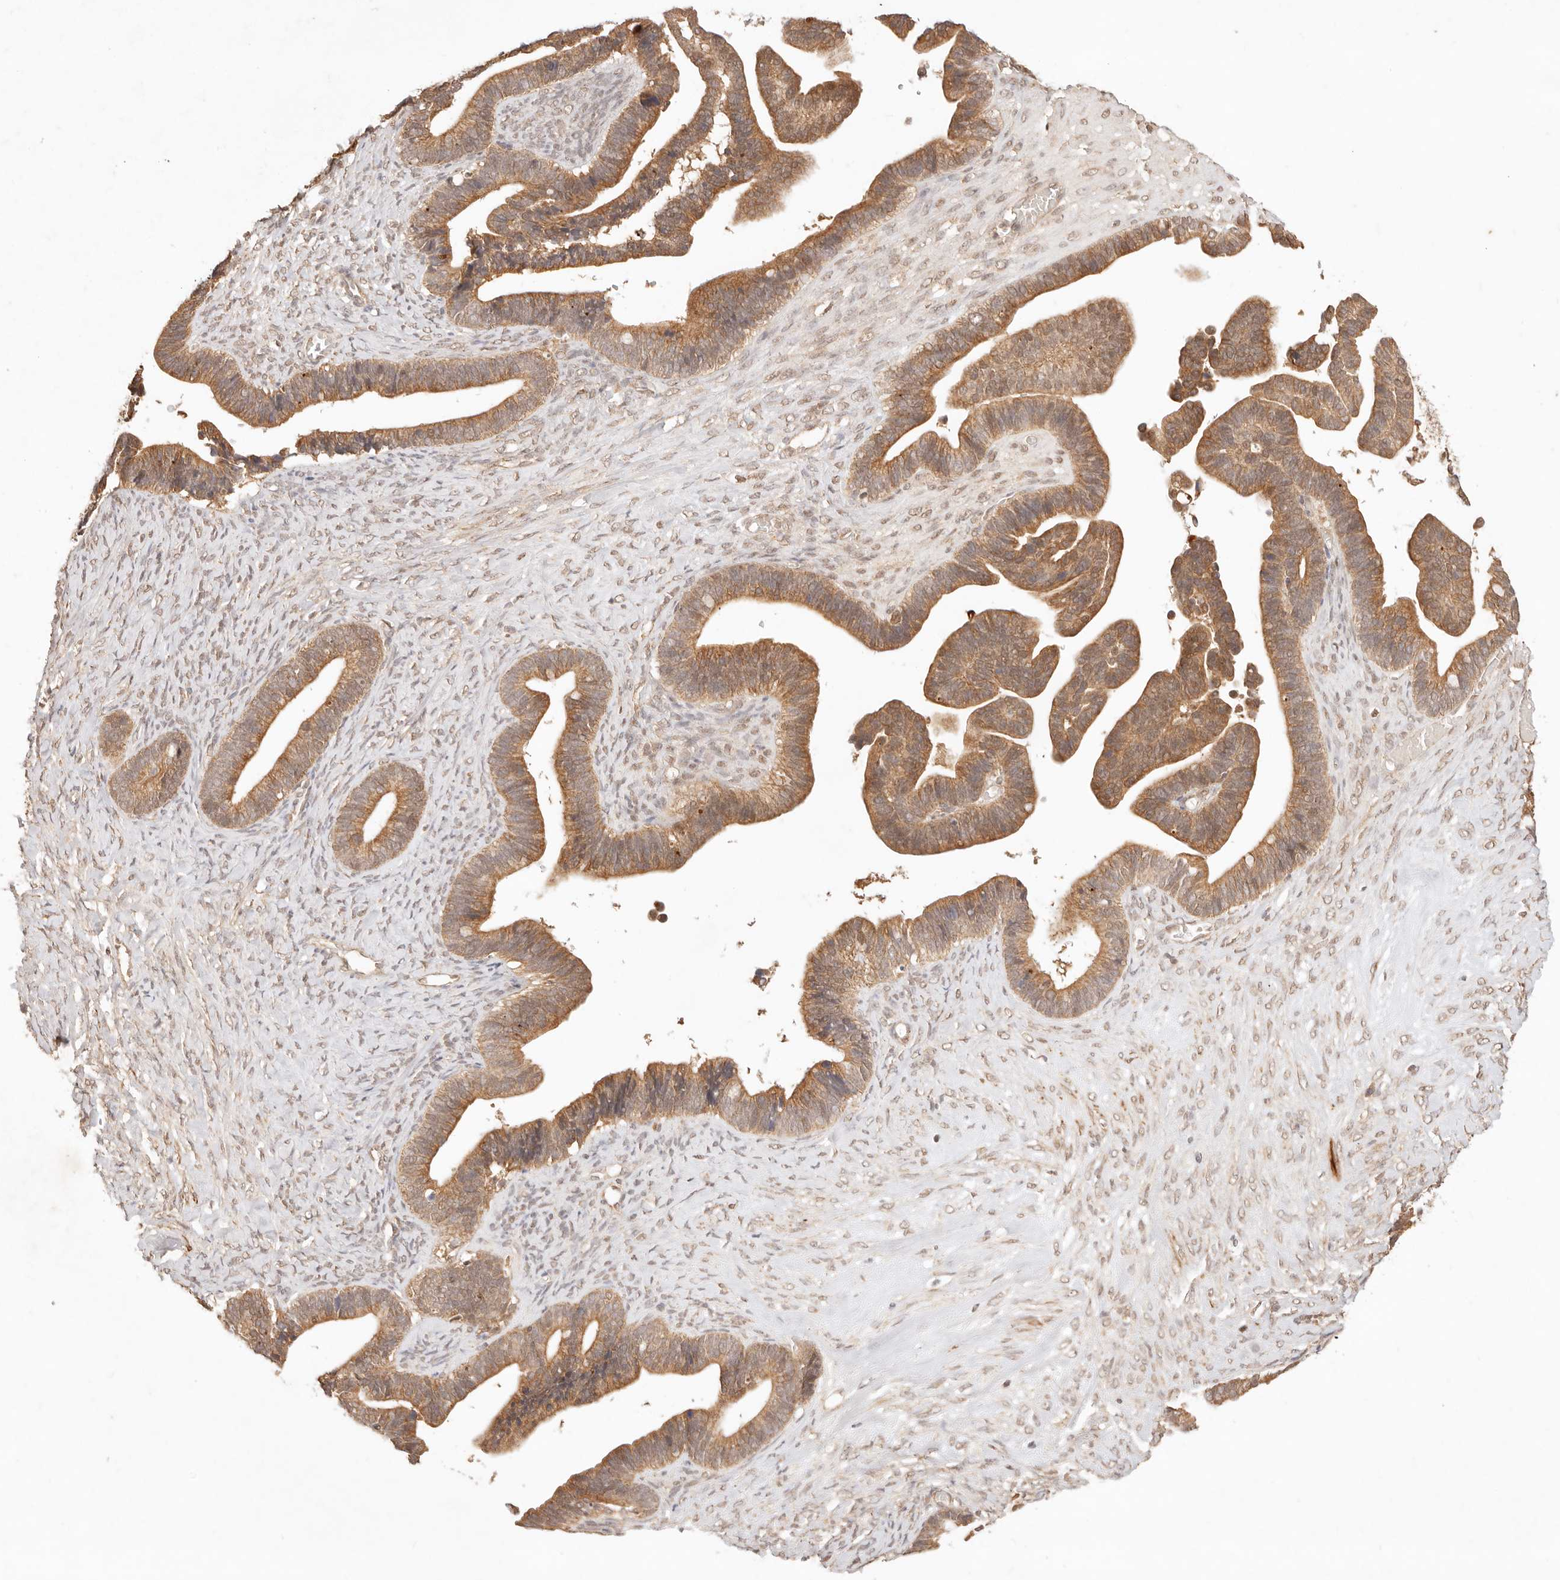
{"staining": {"intensity": "moderate", "quantity": ">75%", "location": "cytoplasmic/membranous"}, "tissue": "ovarian cancer", "cell_type": "Tumor cells", "image_type": "cancer", "snomed": [{"axis": "morphology", "description": "Cystadenocarcinoma, serous, NOS"}, {"axis": "topography", "description": "Ovary"}], "caption": "Ovarian cancer stained with immunohistochemistry (IHC) demonstrates moderate cytoplasmic/membranous positivity in approximately >75% of tumor cells. The staining was performed using DAB to visualize the protein expression in brown, while the nuclei were stained in blue with hematoxylin (Magnification: 20x).", "gene": "TRIM11", "patient": {"sex": "female", "age": 56}}